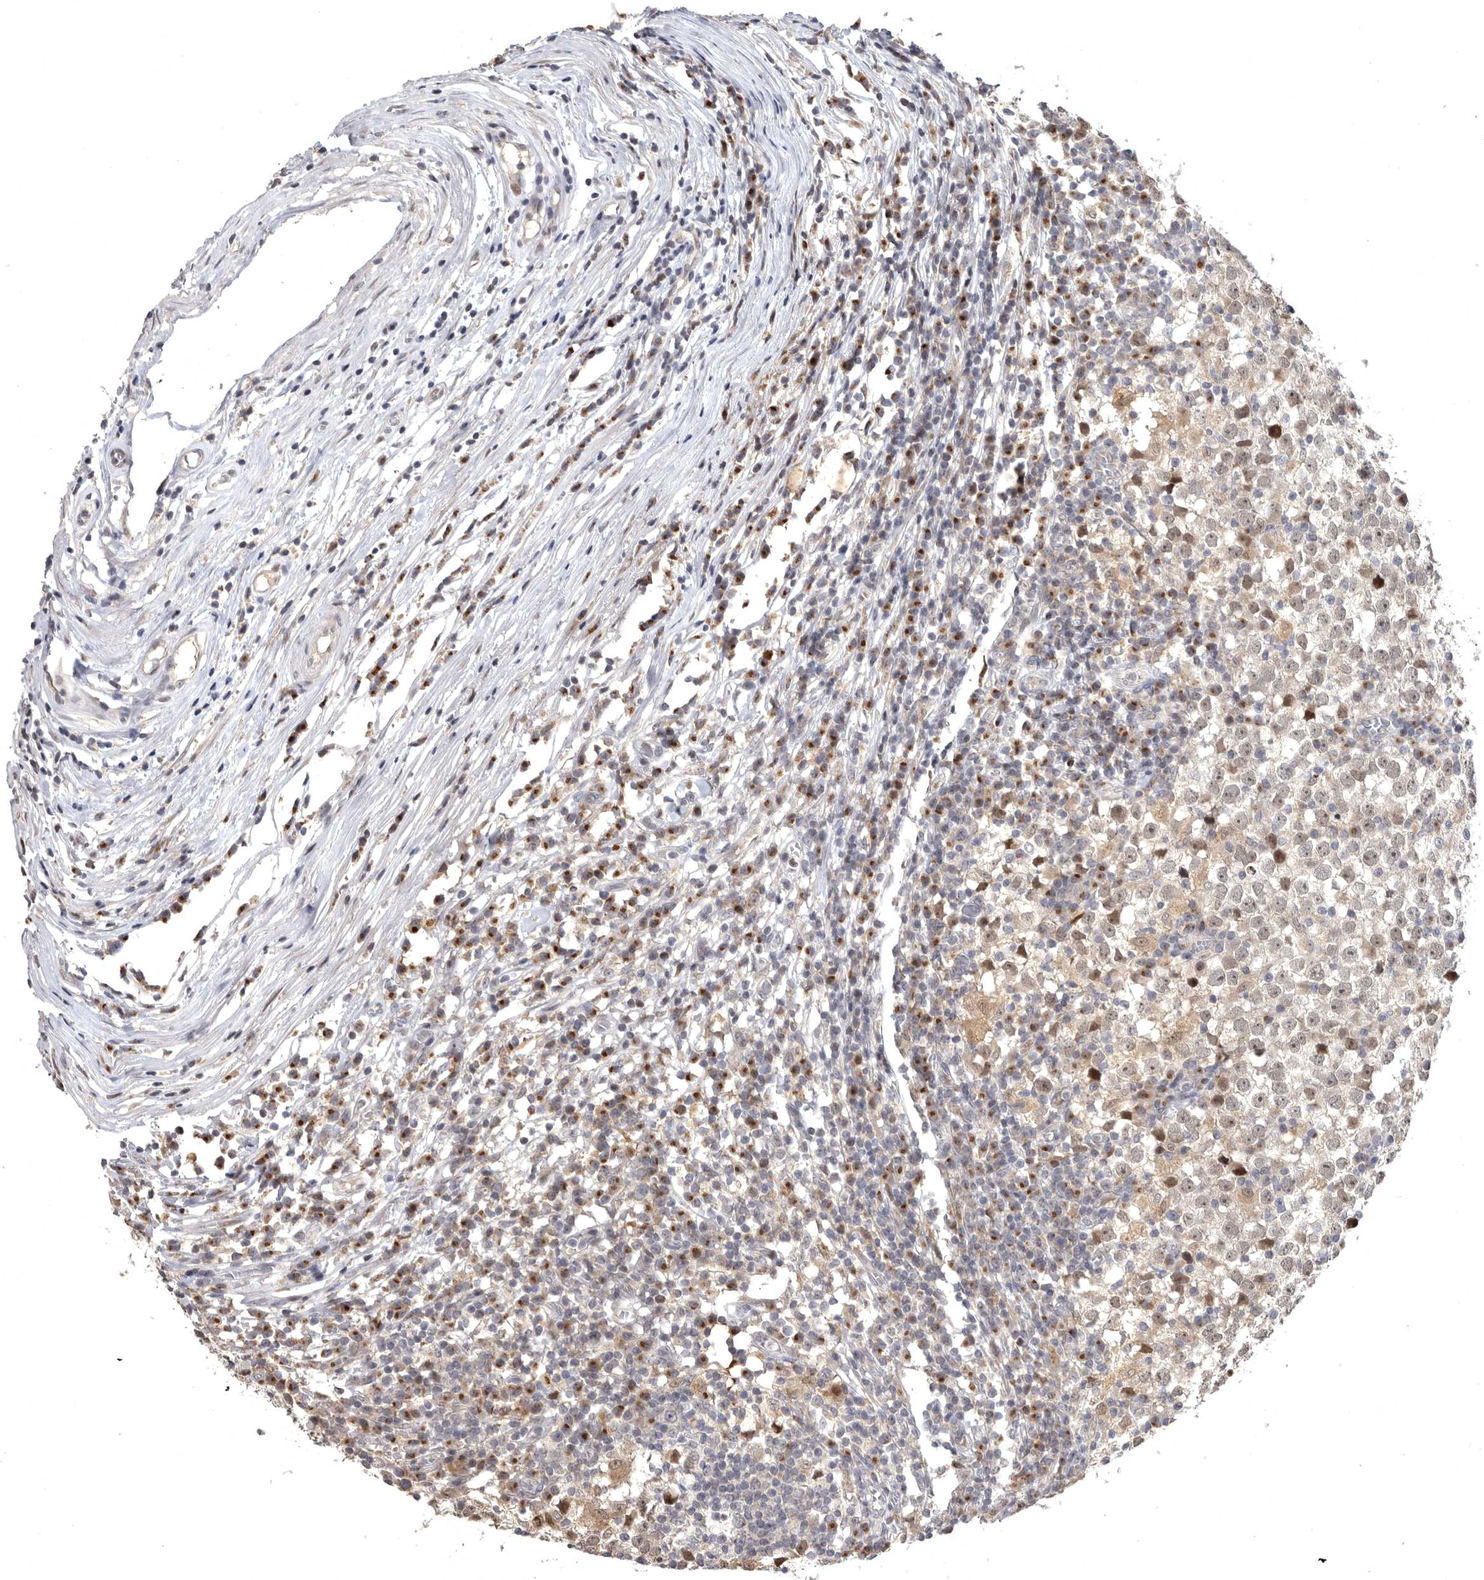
{"staining": {"intensity": "weak", "quantity": "25%-75%", "location": "nuclear"}, "tissue": "testis cancer", "cell_type": "Tumor cells", "image_type": "cancer", "snomed": [{"axis": "morphology", "description": "Seminoma, NOS"}, {"axis": "topography", "description": "Testis"}], "caption": "Tumor cells demonstrate low levels of weak nuclear staining in approximately 25%-75% of cells in human testis cancer (seminoma).", "gene": "MAN2A1", "patient": {"sex": "male", "age": 65}}